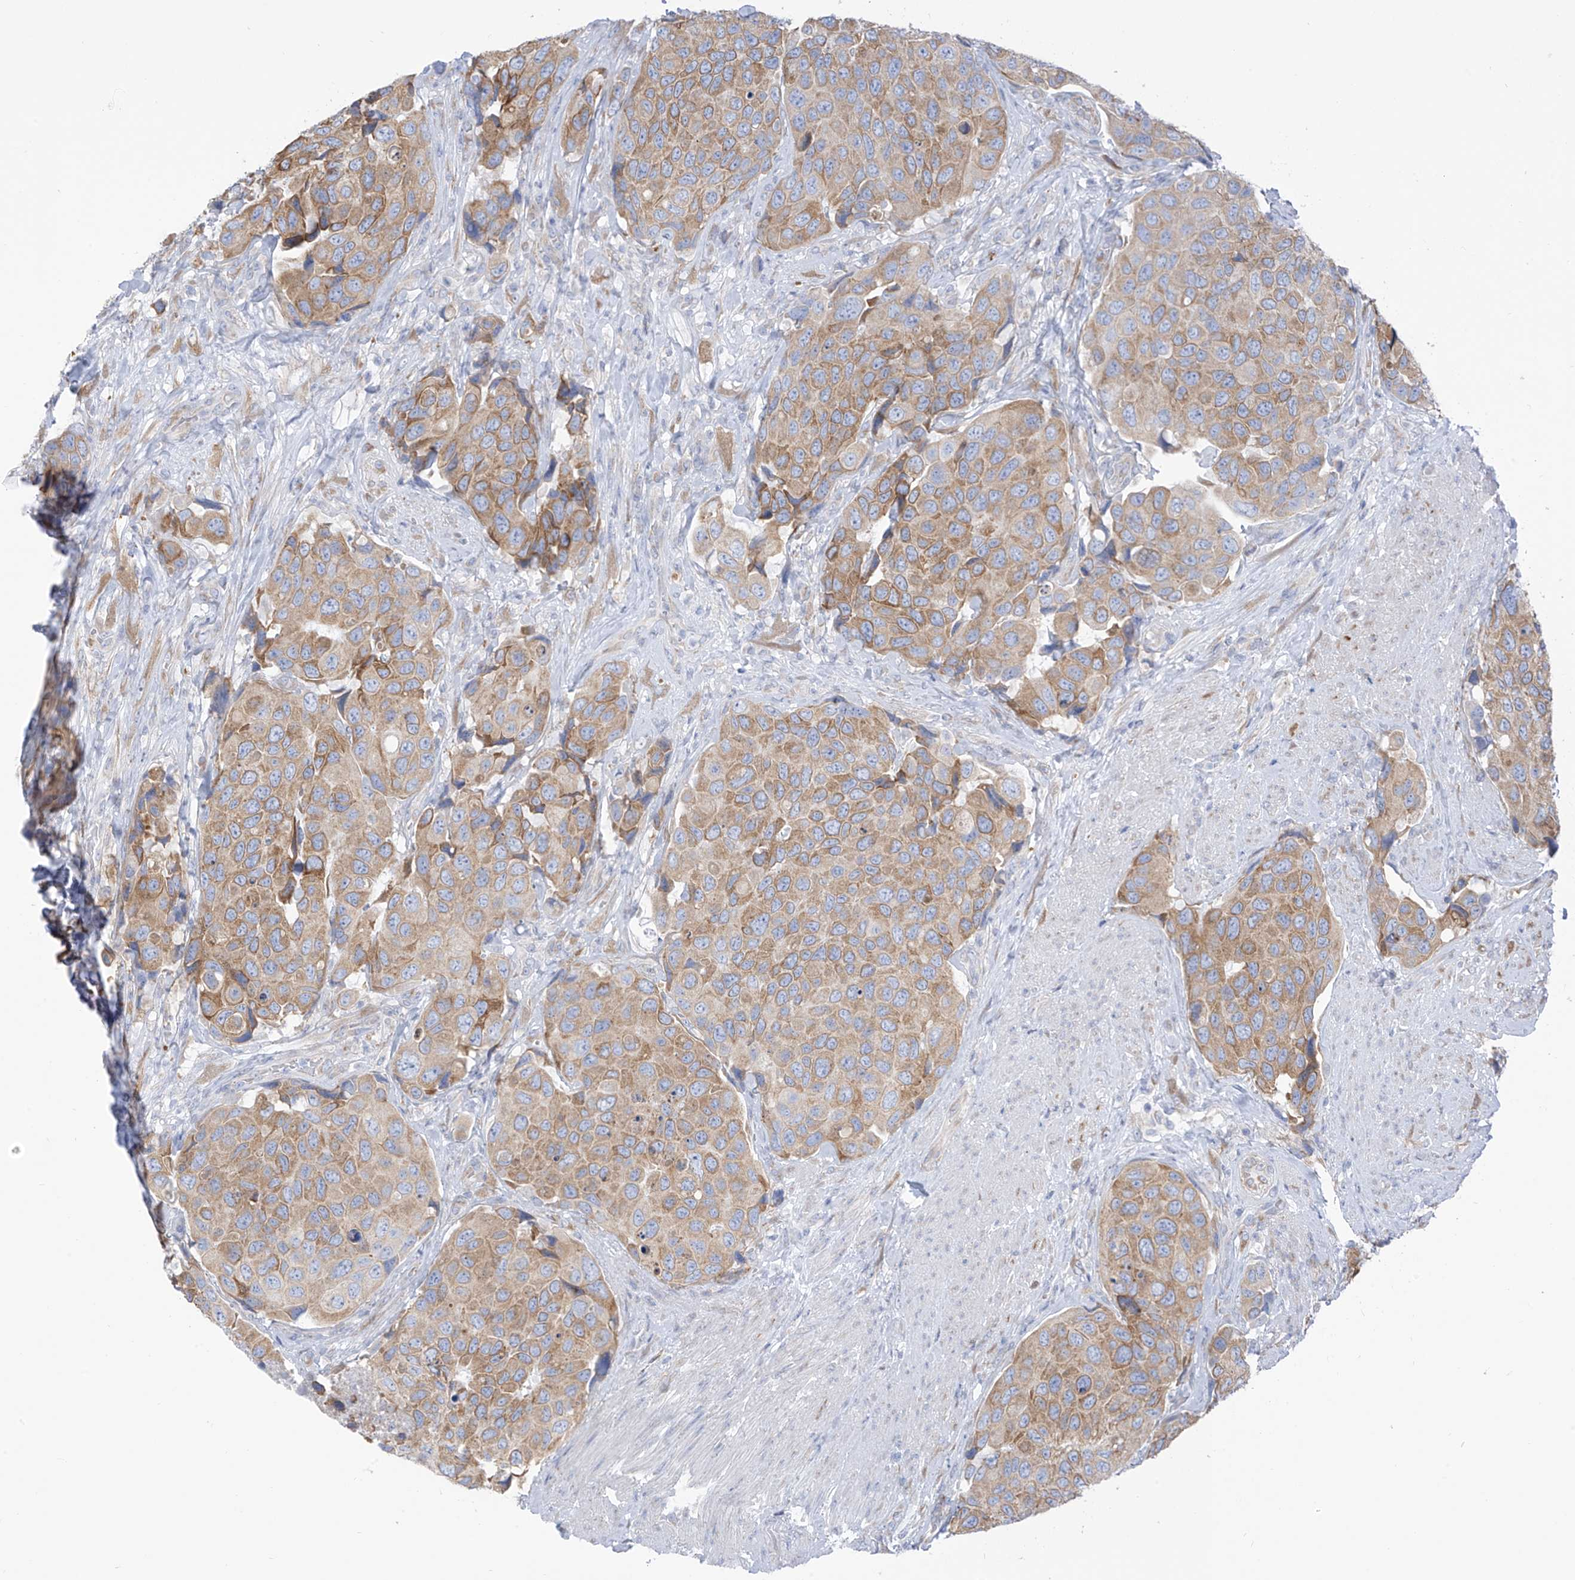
{"staining": {"intensity": "moderate", "quantity": ">75%", "location": "cytoplasmic/membranous"}, "tissue": "urothelial cancer", "cell_type": "Tumor cells", "image_type": "cancer", "snomed": [{"axis": "morphology", "description": "Urothelial carcinoma, High grade"}, {"axis": "topography", "description": "Urinary bladder"}], "caption": "Urothelial cancer stained for a protein (brown) exhibits moderate cytoplasmic/membranous positive expression in about >75% of tumor cells.", "gene": "RCN2", "patient": {"sex": "male", "age": 74}}